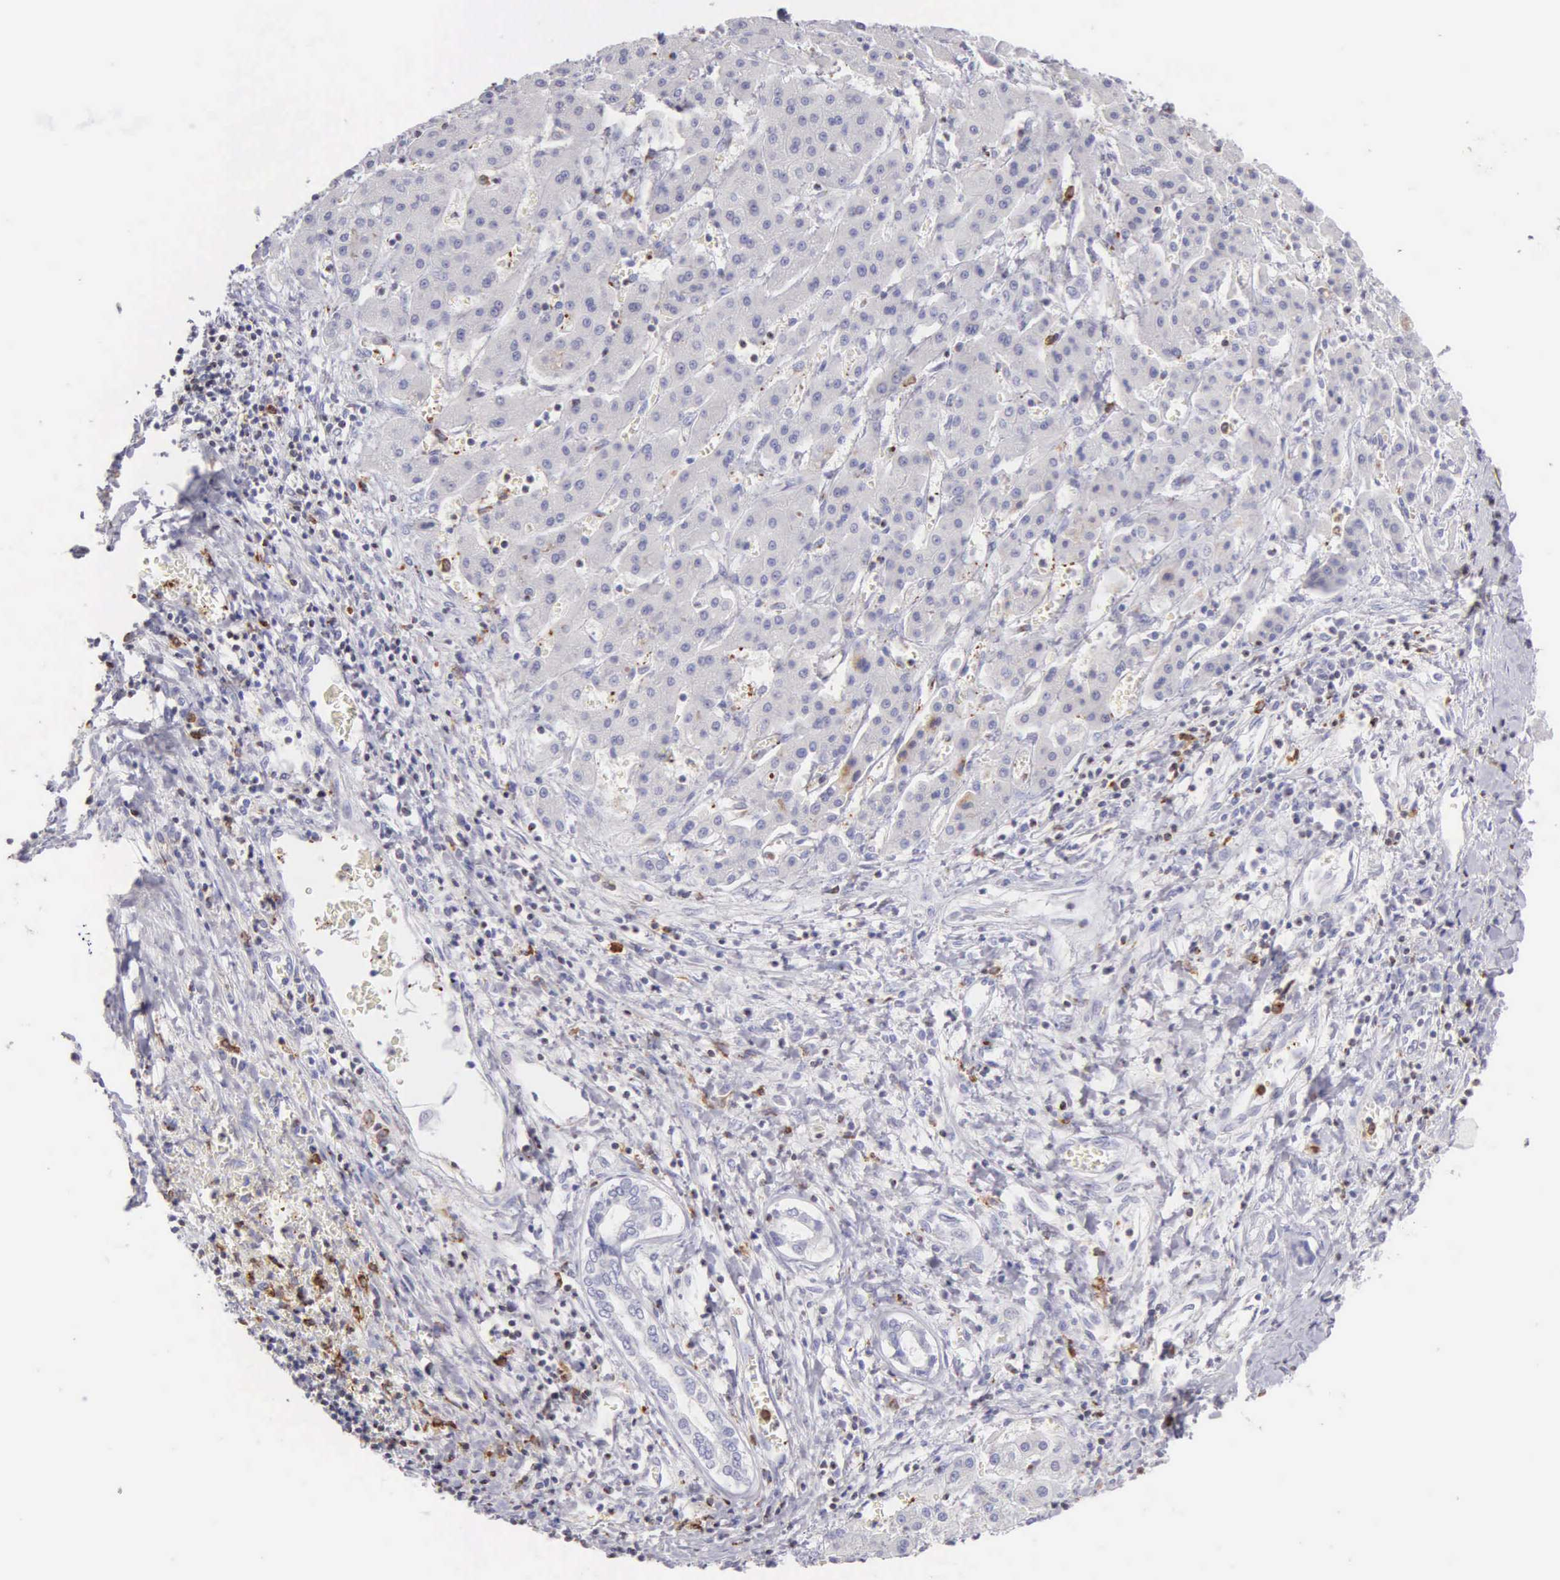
{"staining": {"intensity": "negative", "quantity": "none", "location": "none"}, "tissue": "liver cancer", "cell_type": "Tumor cells", "image_type": "cancer", "snomed": [{"axis": "morphology", "description": "Carcinoma, Hepatocellular, NOS"}, {"axis": "topography", "description": "Liver"}], "caption": "This is an immunohistochemistry micrograph of hepatocellular carcinoma (liver). There is no positivity in tumor cells.", "gene": "SRGN", "patient": {"sex": "male", "age": 24}}